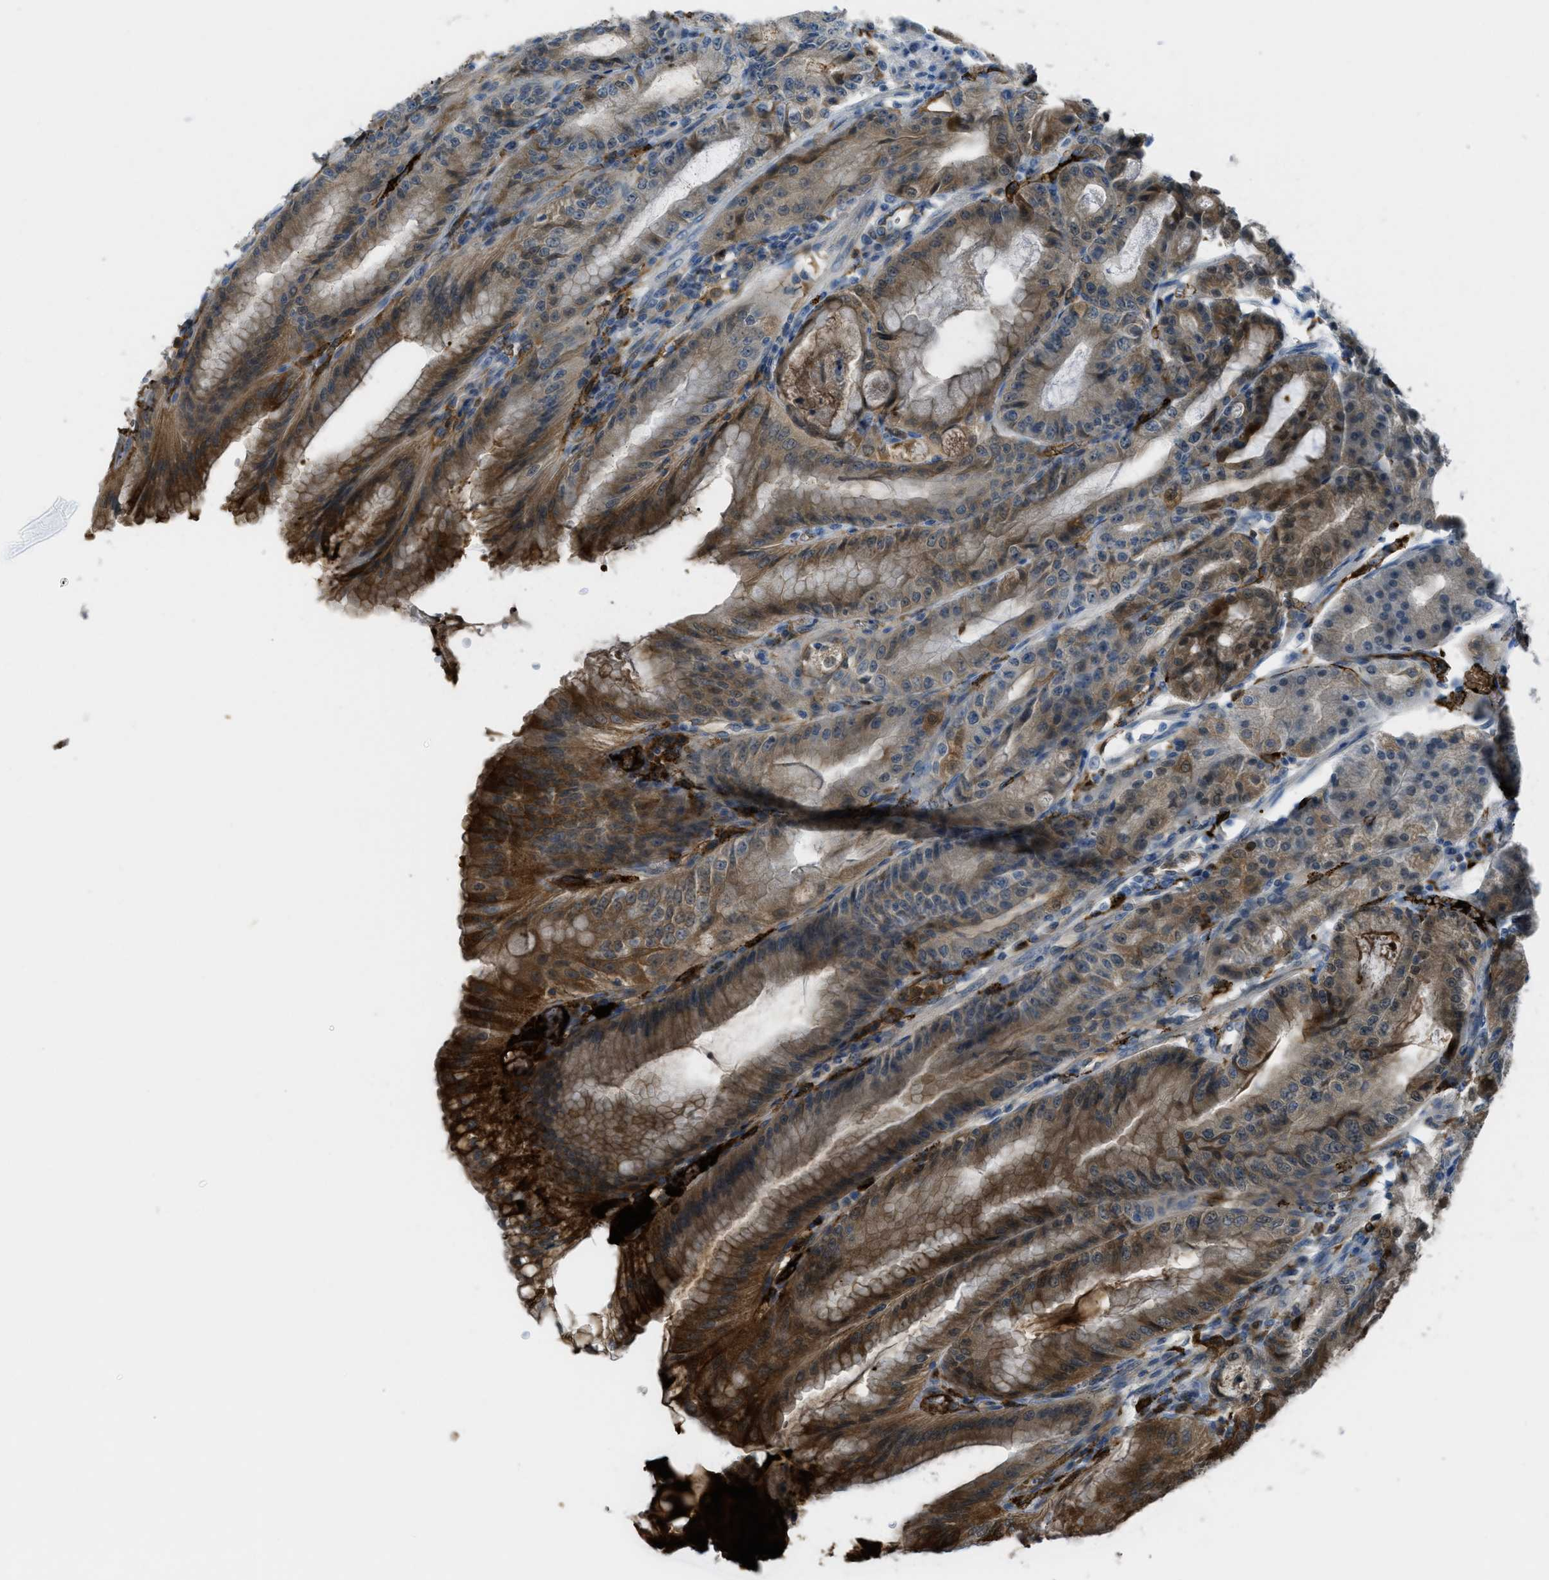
{"staining": {"intensity": "strong", "quantity": "<25%", "location": "cytoplasmic/membranous"}, "tissue": "stomach", "cell_type": "Glandular cells", "image_type": "normal", "snomed": [{"axis": "morphology", "description": "Normal tissue, NOS"}, {"axis": "topography", "description": "Stomach, lower"}], "caption": "IHC of unremarkable stomach displays medium levels of strong cytoplasmic/membranous positivity in about <25% of glandular cells.", "gene": "TRIM59", "patient": {"sex": "male", "age": 71}}